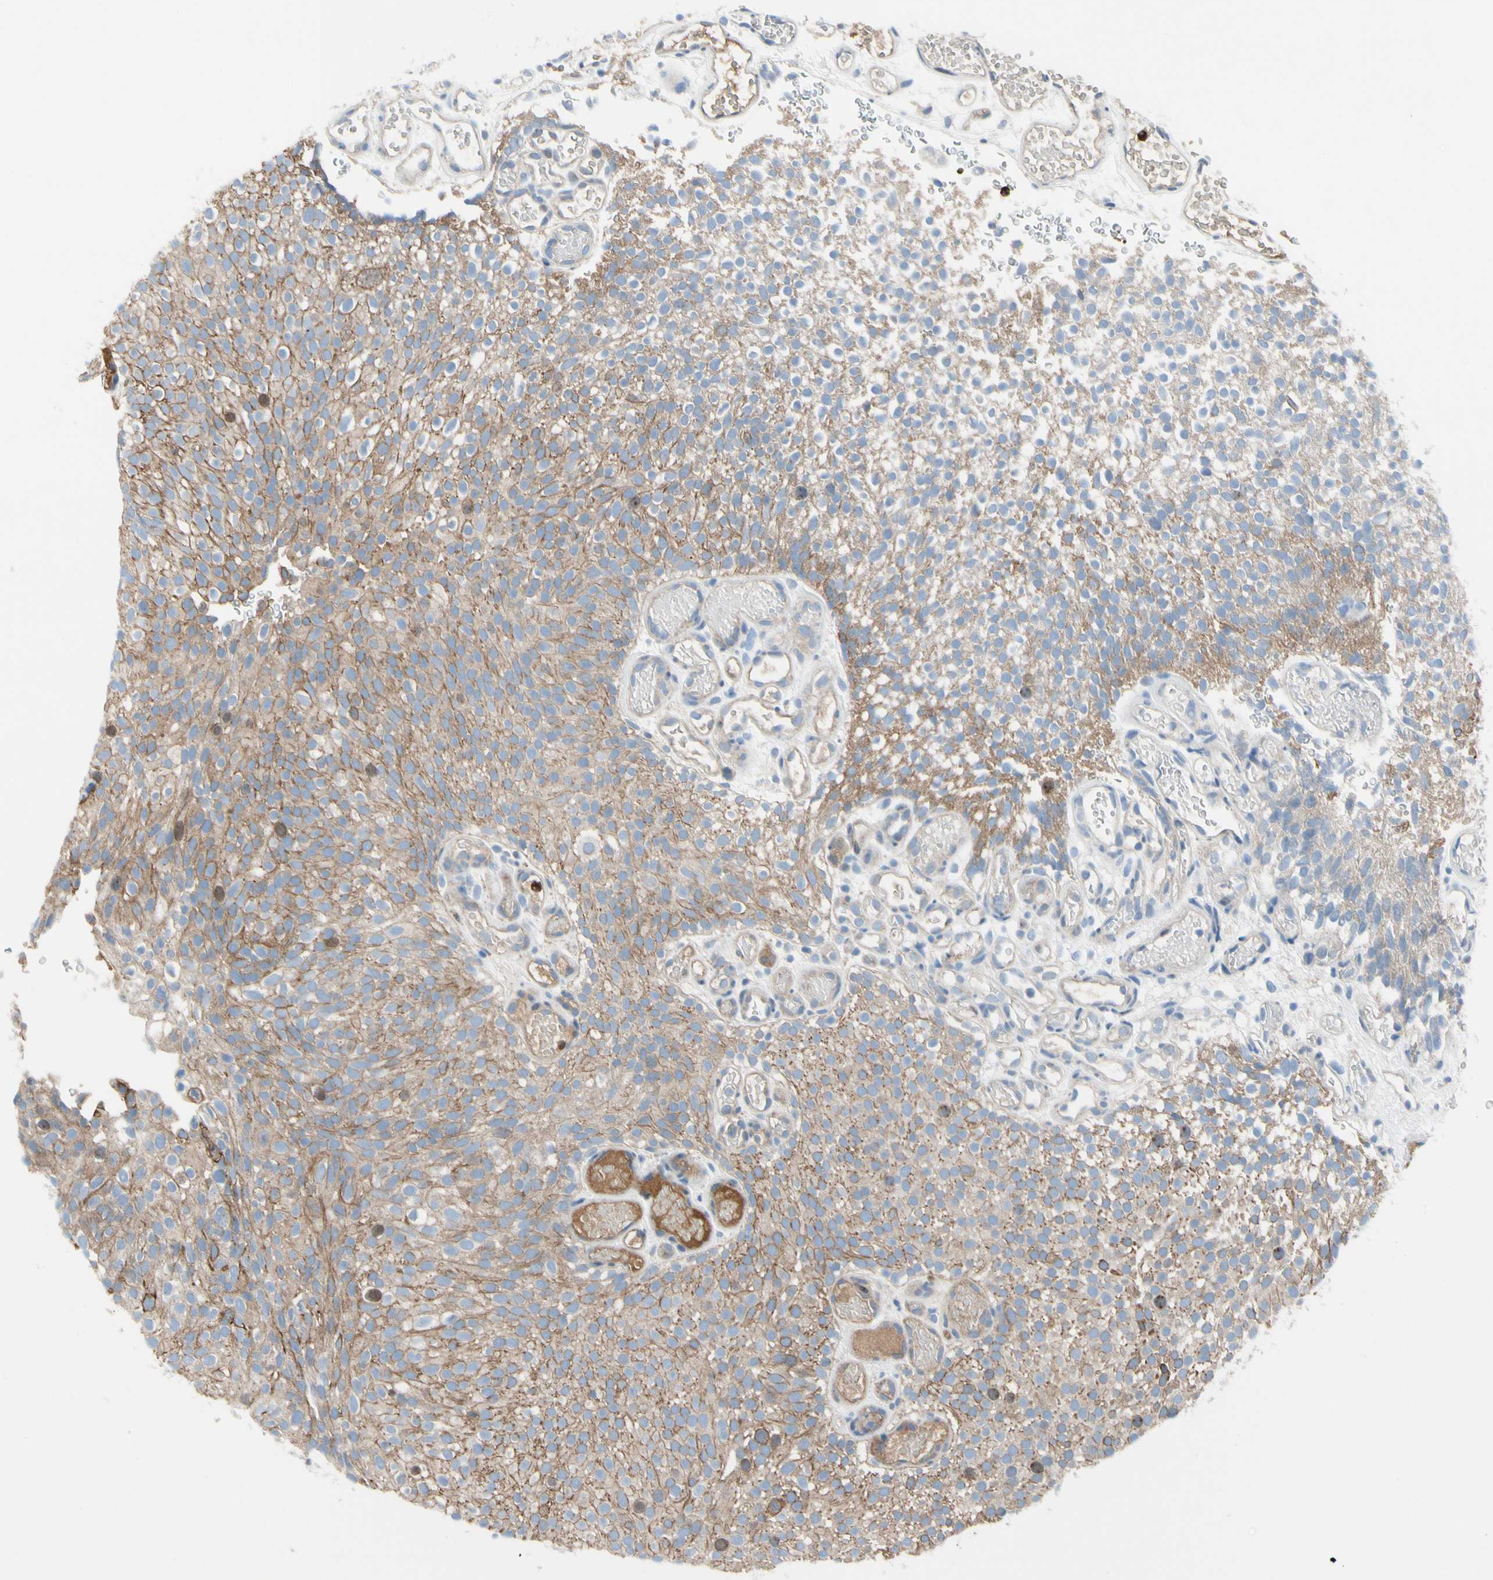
{"staining": {"intensity": "moderate", "quantity": ">75%", "location": "cytoplasmic/membranous"}, "tissue": "urothelial cancer", "cell_type": "Tumor cells", "image_type": "cancer", "snomed": [{"axis": "morphology", "description": "Urothelial carcinoma, Low grade"}, {"axis": "topography", "description": "Urinary bladder"}], "caption": "About >75% of tumor cells in urothelial cancer display moderate cytoplasmic/membranous protein staining as visualized by brown immunohistochemical staining.", "gene": "HJURP", "patient": {"sex": "male", "age": 78}}